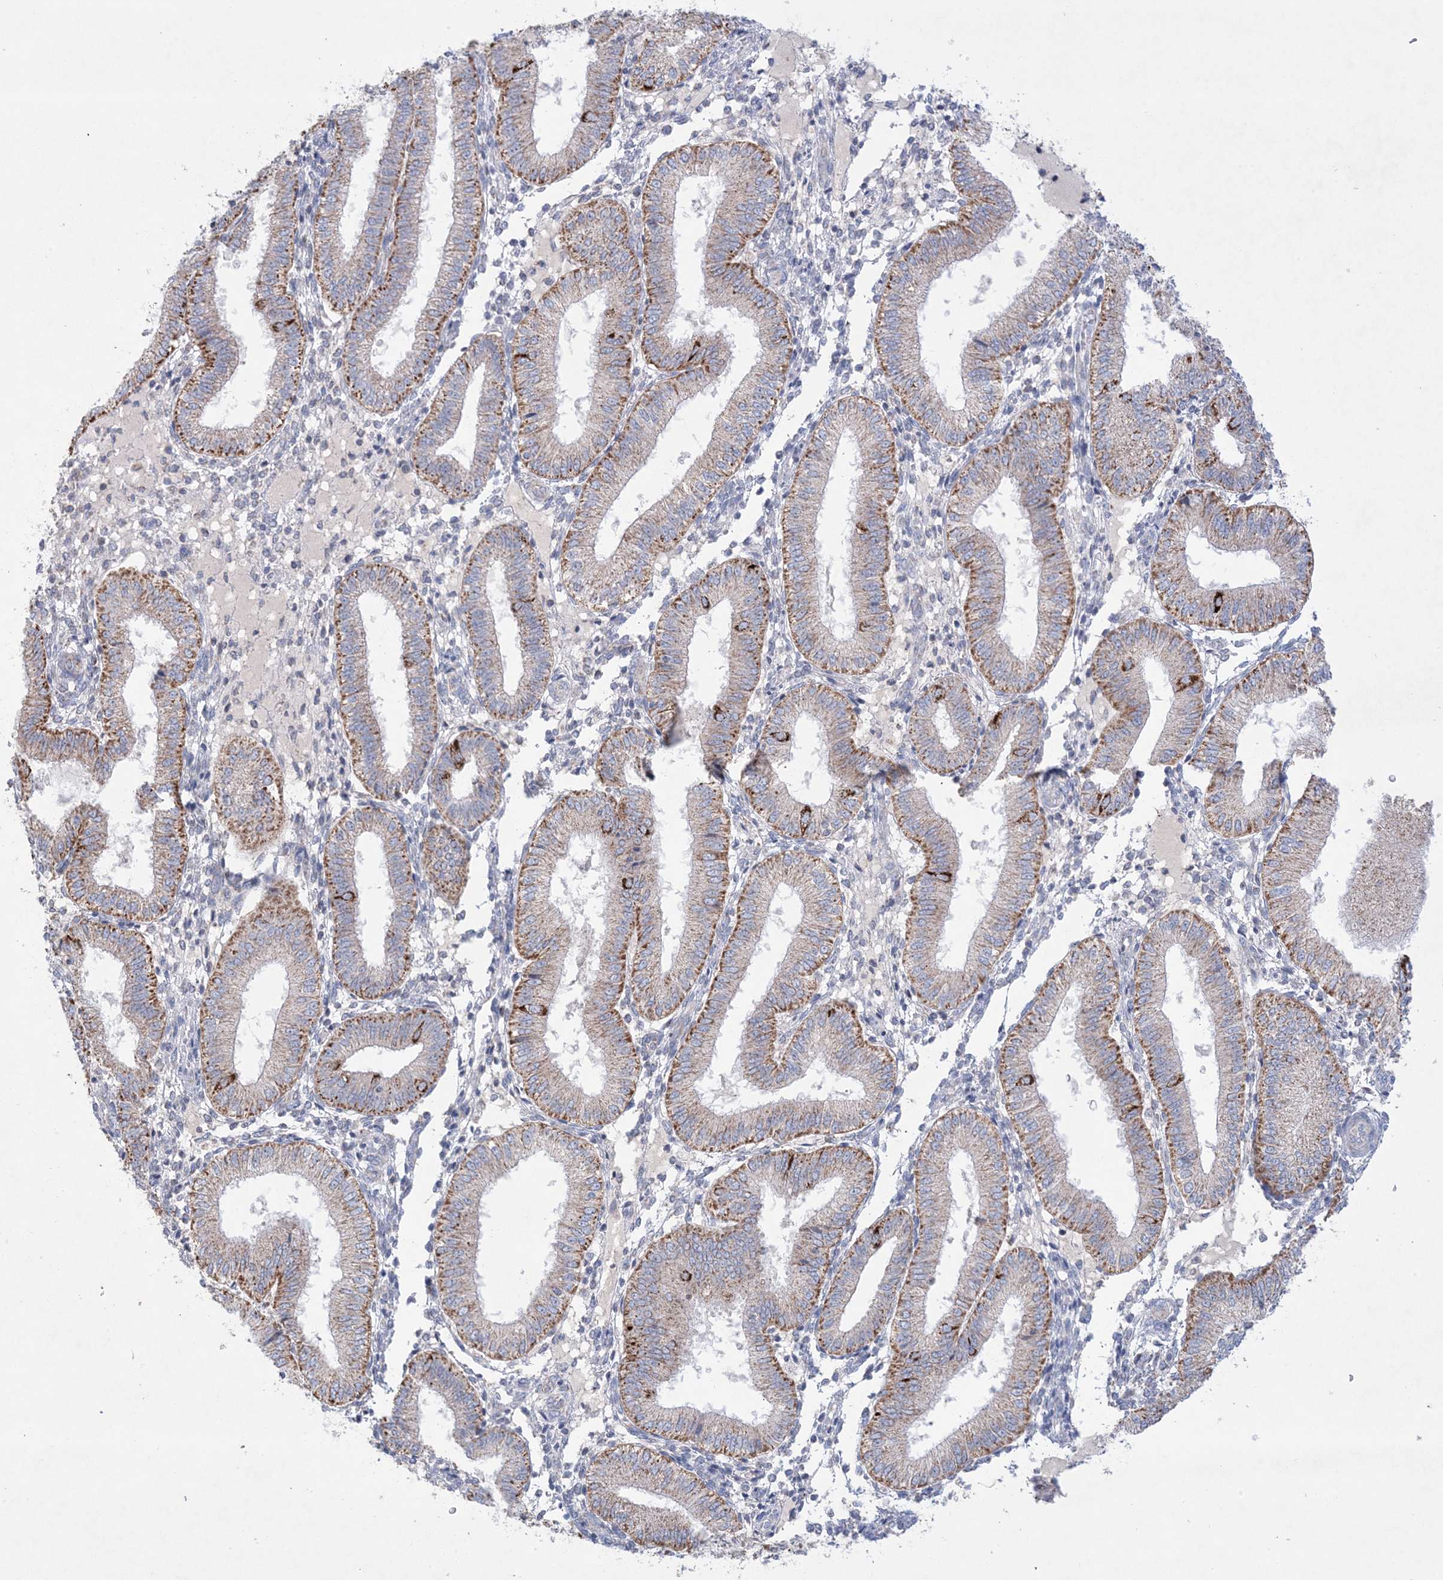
{"staining": {"intensity": "negative", "quantity": "none", "location": "none"}, "tissue": "endometrium", "cell_type": "Cells in endometrial stroma", "image_type": "normal", "snomed": [{"axis": "morphology", "description": "Normal tissue, NOS"}, {"axis": "topography", "description": "Endometrium"}], "caption": "This histopathology image is of benign endometrium stained with immunohistochemistry (IHC) to label a protein in brown with the nuclei are counter-stained blue. There is no expression in cells in endometrial stroma.", "gene": "KCTD6", "patient": {"sex": "female", "age": 39}}